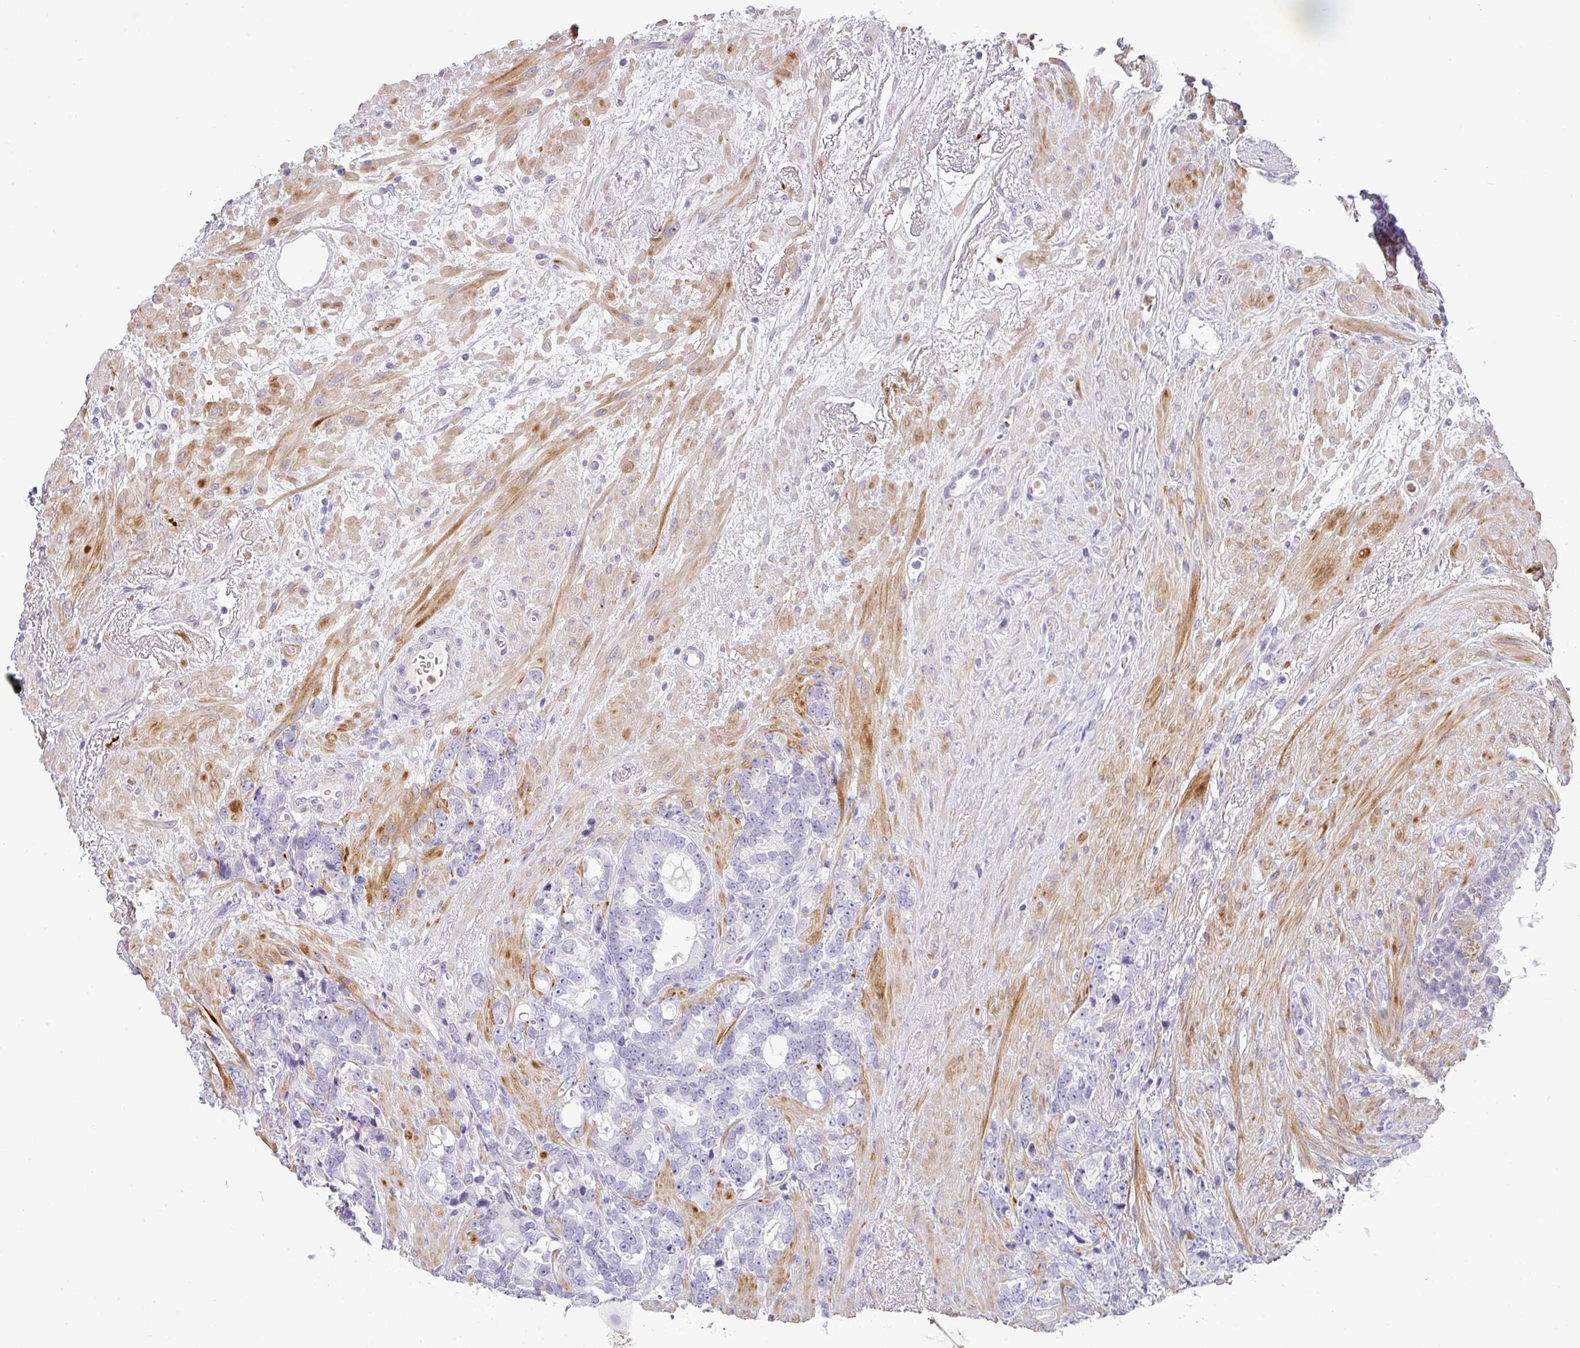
{"staining": {"intensity": "negative", "quantity": "none", "location": "none"}, "tissue": "prostate cancer", "cell_type": "Tumor cells", "image_type": "cancer", "snomed": [{"axis": "morphology", "description": "Adenocarcinoma, High grade"}, {"axis": "topography", "description": "Prostate"}], "caption": "This is an immunohistochemistry (IHC) image of prostate adenocarcinoma (high-grade). There is no positivity in tumor cells.", "gene": "BTLA", "patient": {"sex": "male", "age": 74}}